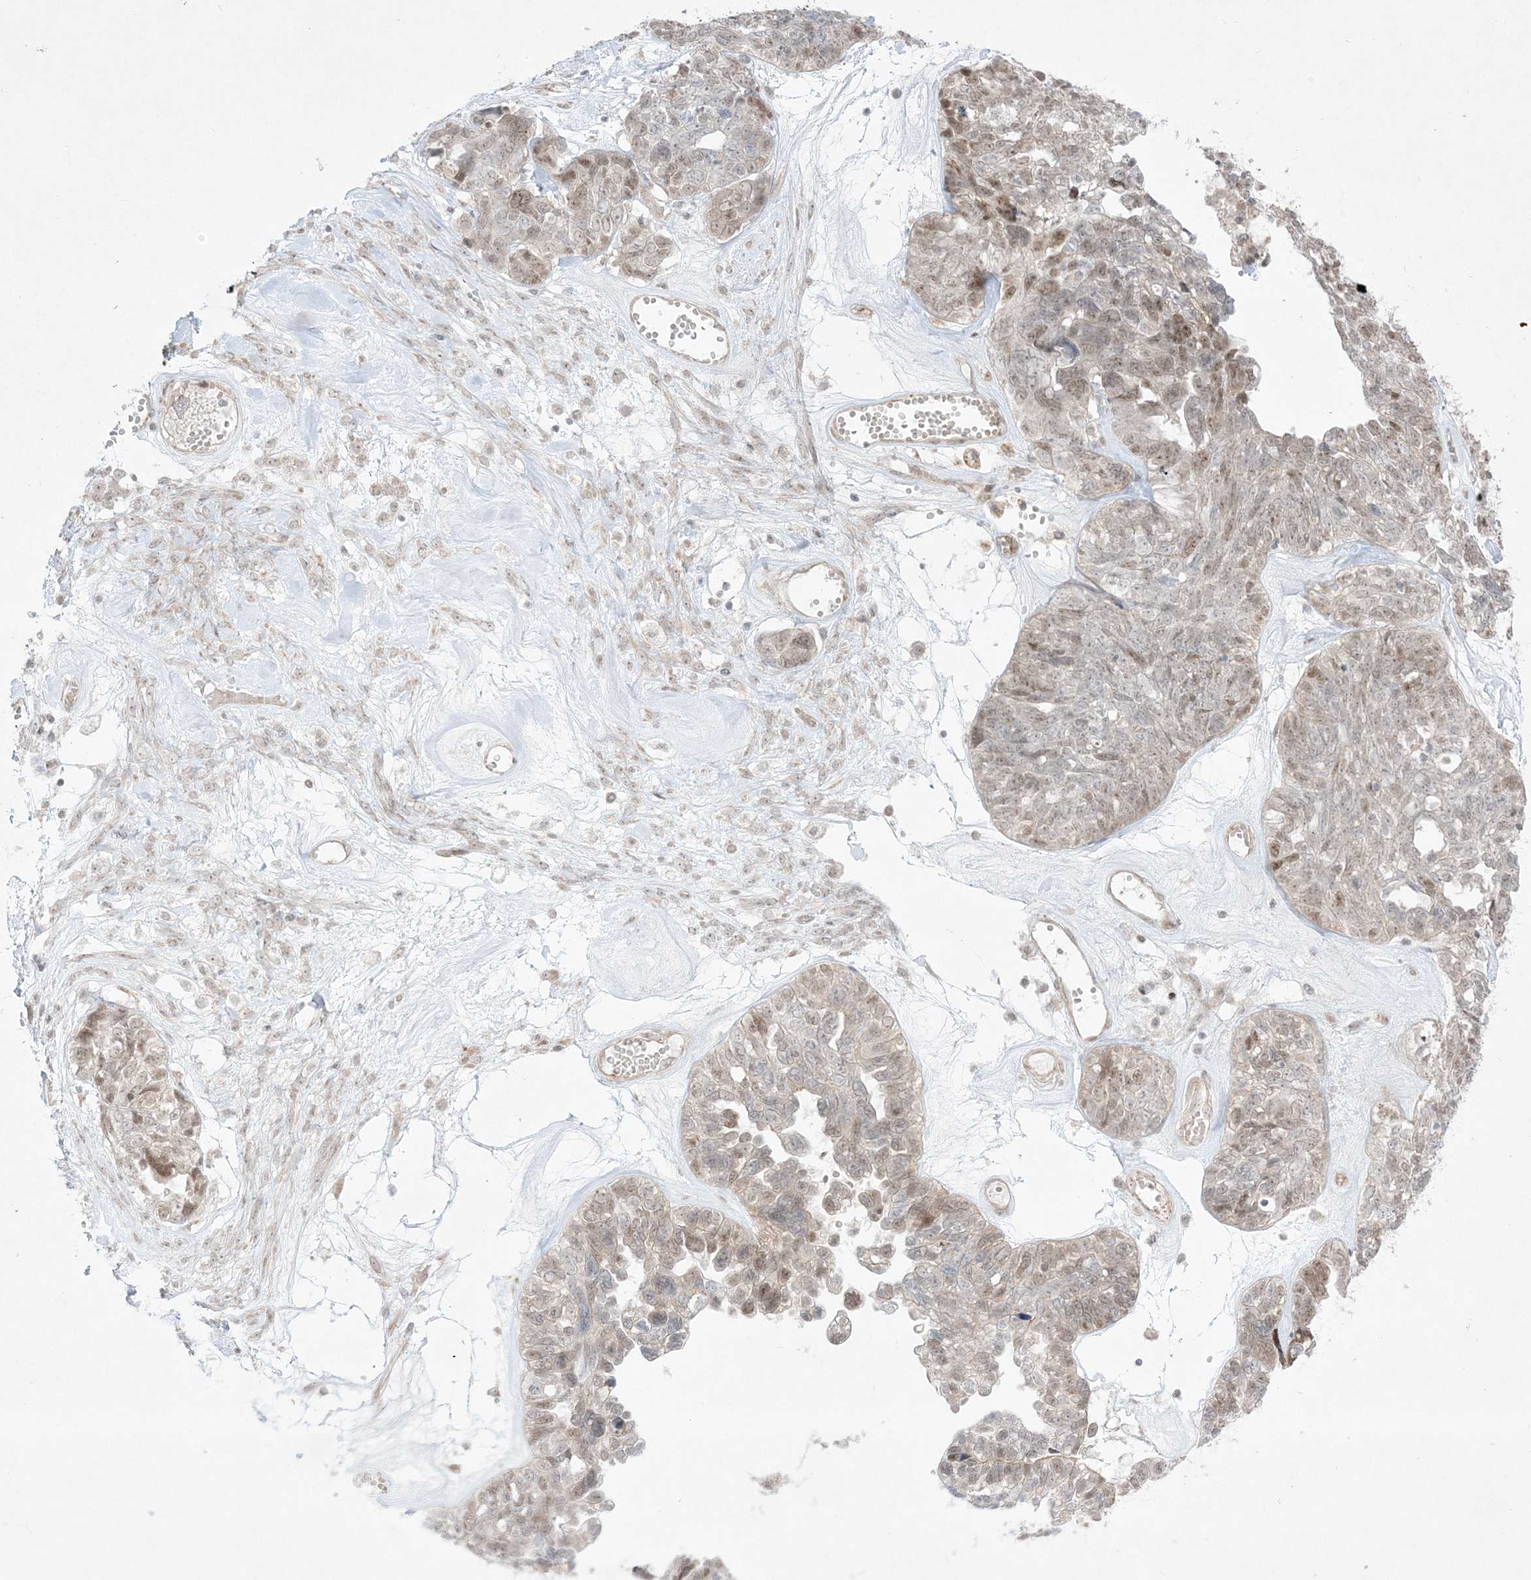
{"staining": {"intensity": "weak", "quantity": "25%-75%", "location": "nuclear"}, "tissue": "ovarian cancer", "cell_type": "Tumor cells", "image_type": "cancer", "snomed": [{"axis": "morphology", "description": "Cystadenocarcinoma, serous, NOS"}, {"axis": "topography", "description": "Ovary"}], "caption": "Immunohistochemical staining of ovarian cancer demonstrates low levels of weak nuclear positivity in about 25%-75% of tumor cells.", "gene": "PTK6", "patient": {"sex": "female", "age": 79}}